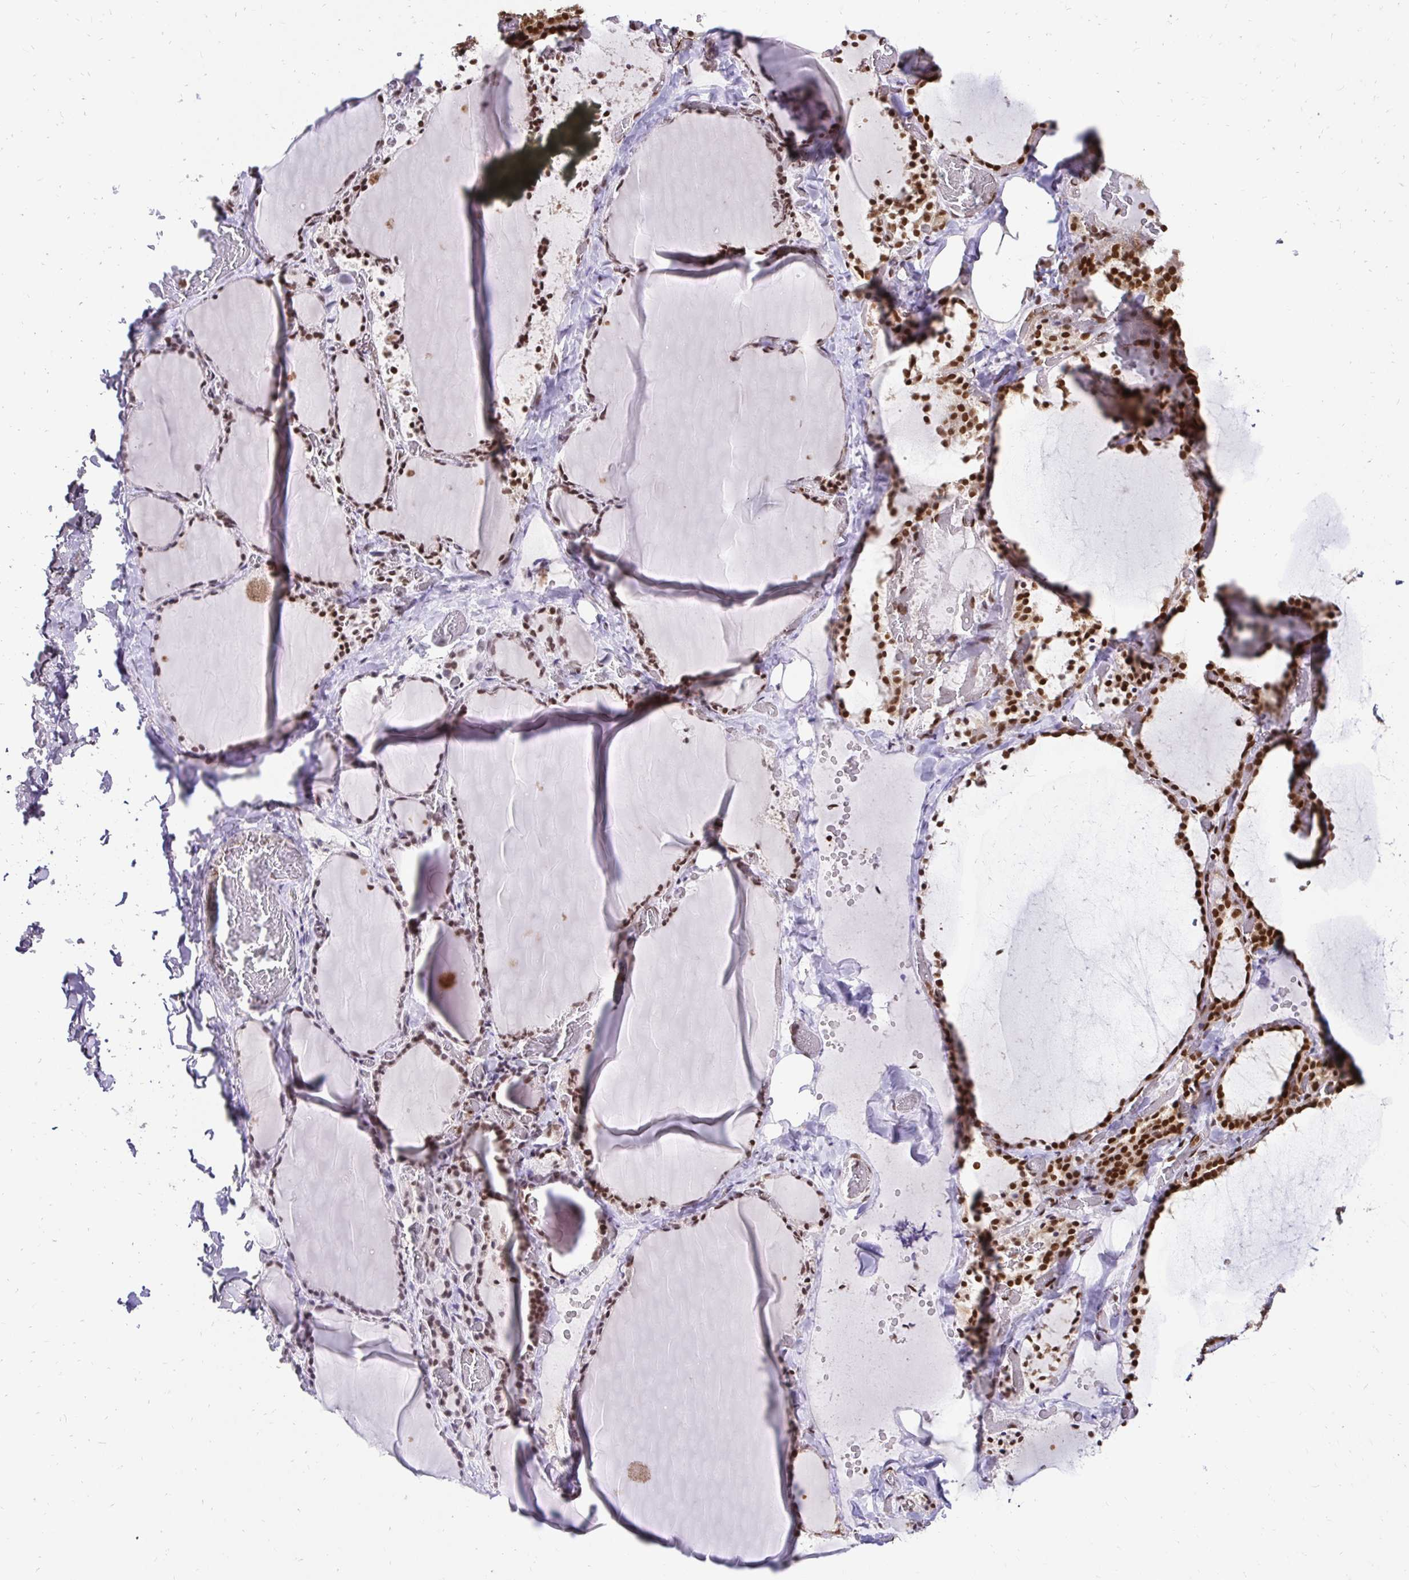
{"staining": {"intensity": "strong", "quantity": ">75%", "location": "nuclear"}, "tissue": "thyroid gland", "cell_type": "Glandular cells", "image_type": "normal", "snomed": [{"axis": "morphology", "description": "Normal tissue, NOS"}, {"axis": "topography", "description": "Thyroid gland"}], "caption": "High-magnification brightfield microscopy of normal thyroid gland stained with DAB (3,3'-diaminobenzidine) (brown) and counterstained with hematoxylin (blue). glandular cells exhibit strong nuclear expression is seen in approximately>75% of cells. Immunohistochemistry (ihc) stains the protein of interest in brown and the nuclei are stained blue.", "gene": "GLYR1", "patient": {"sex": "female", "age": 22}}